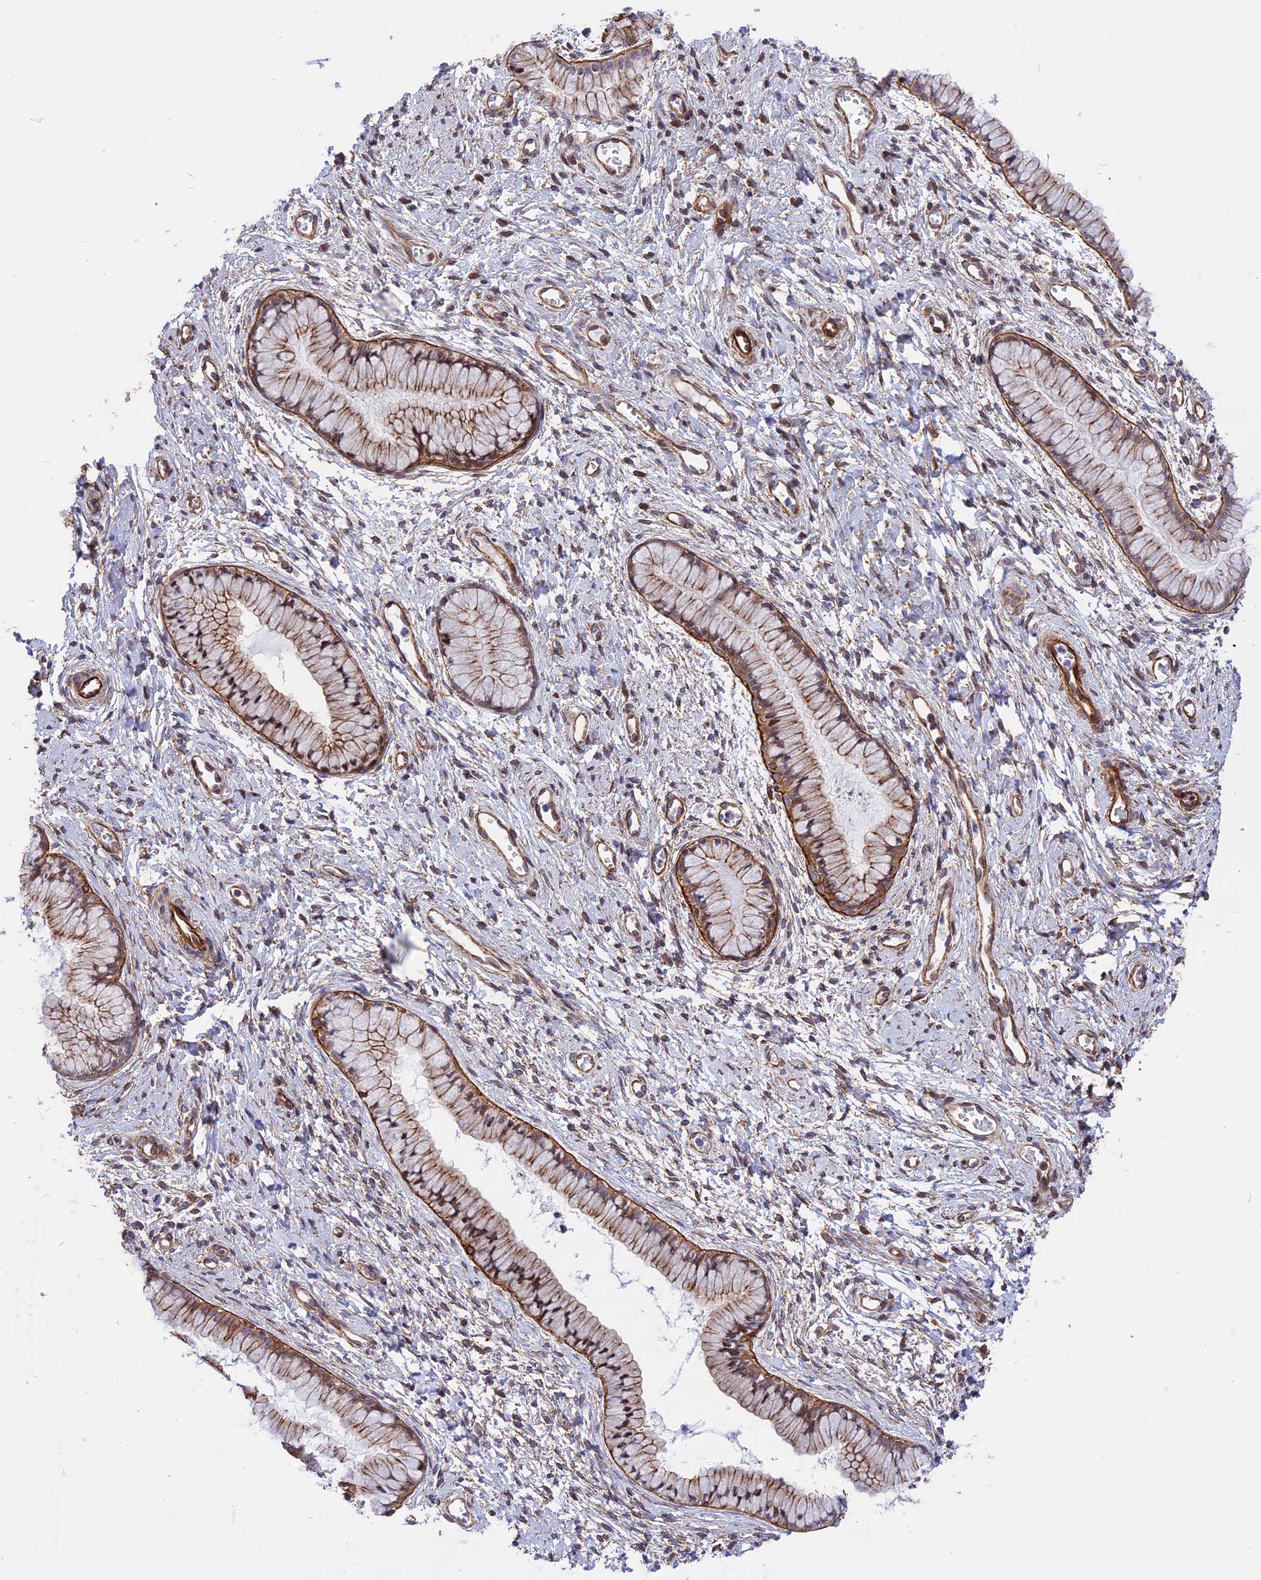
{"staining": {"intensity": "weak", "quantity": "25%-75%", "location": "cytoplasmic/membranous"}, "tissue": "cervix", "cell_type": "Glandular cells", "image_type": "normal", "snomed": [{"axis": "morphology", "description": "Normal tissue, NOS"}, {"axis": "topography", "description": "Cervix"}], "caption": "Immunohistochemistry (IHC) photomicrograph of normal human cervix stained for a protein (brown), which displays low levels of weak cytoplasmic/membranous positivity in approximately 25%-75% of glandular cells.", "gene": "R3HDM4", "patient": {"sex": "female", "age": 42}}